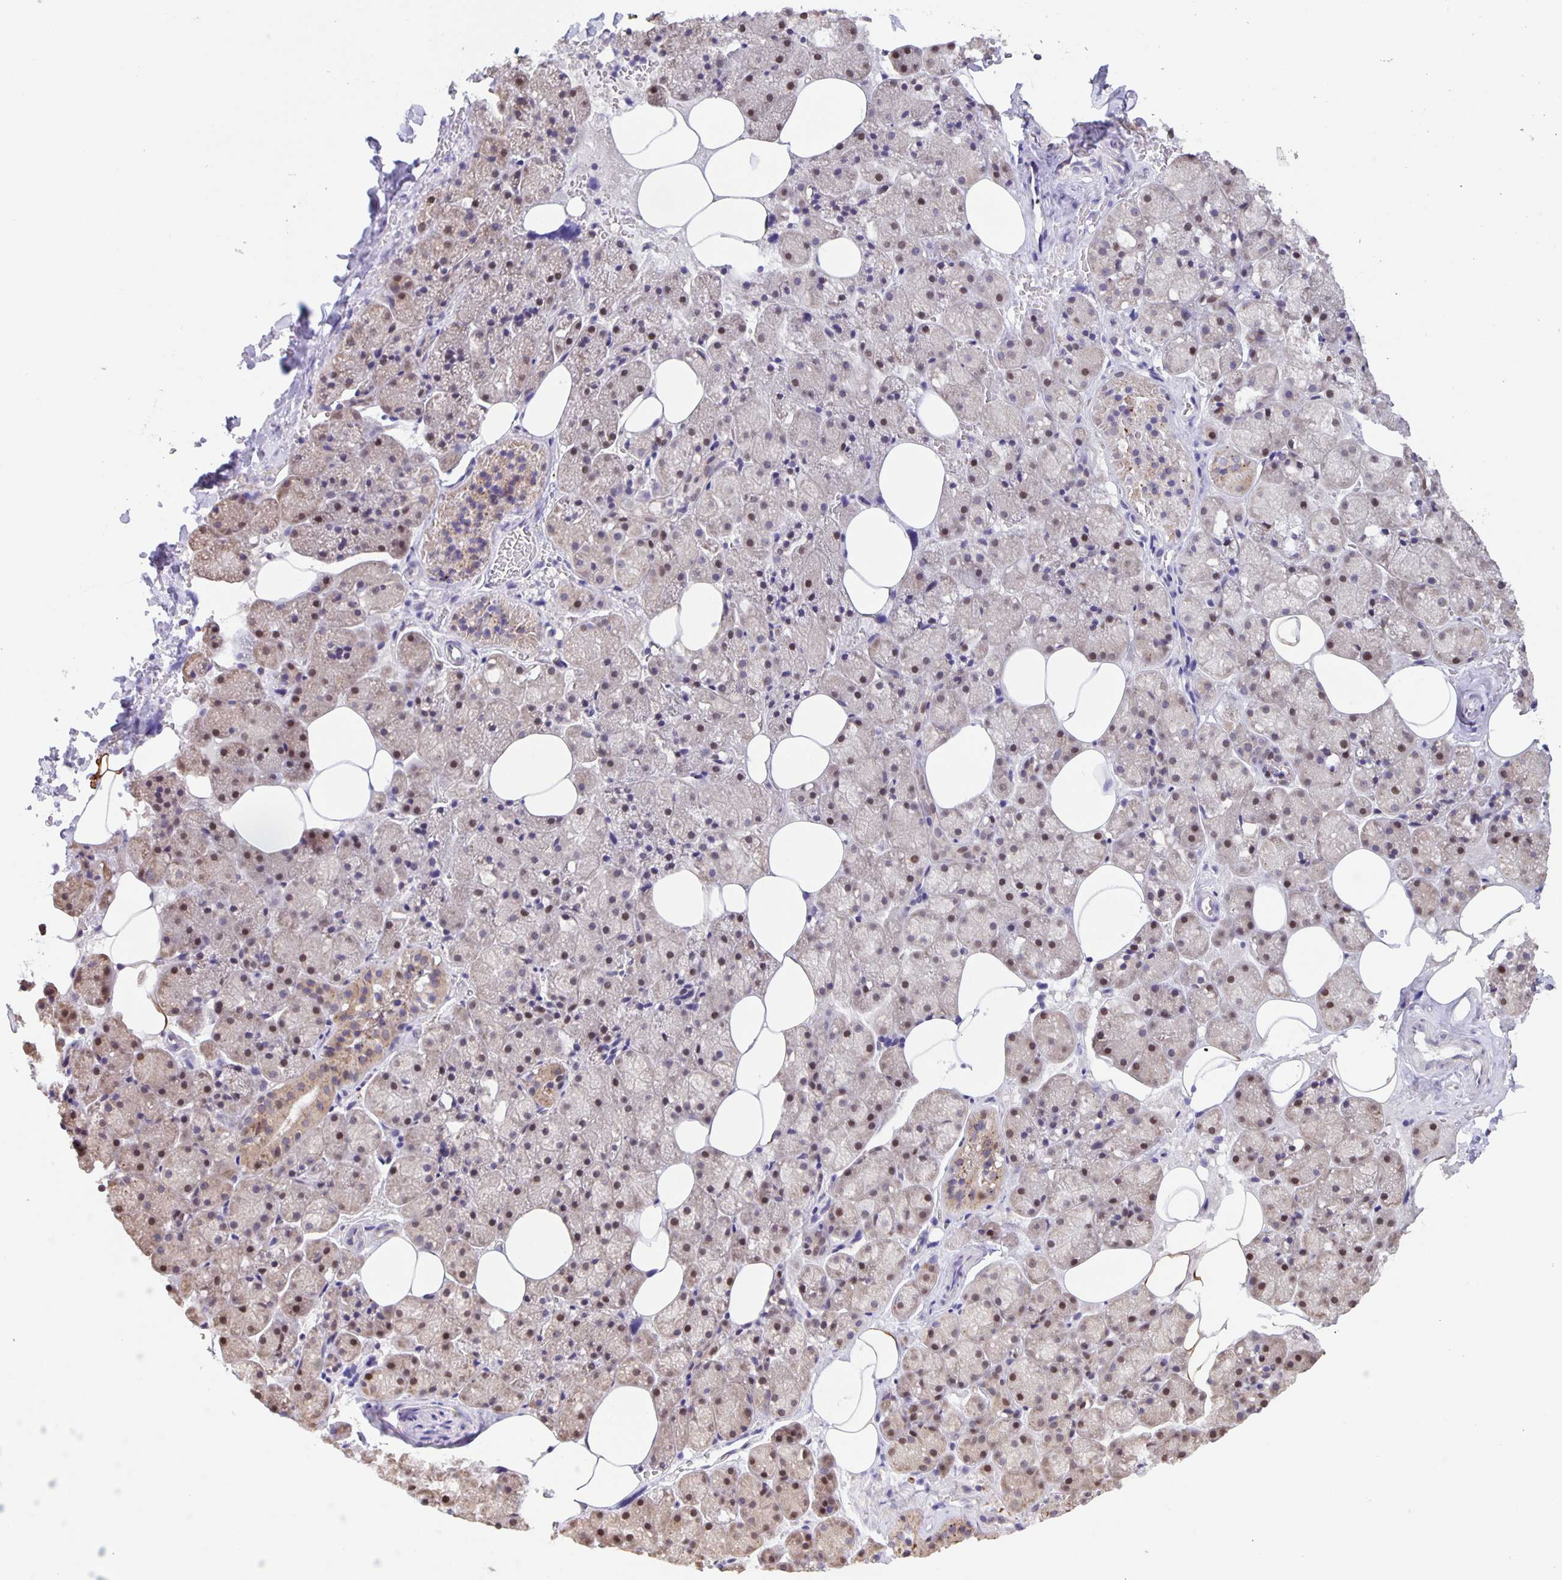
{"staining": {"intensity": "moderate", "quantity": "25%-75%", "location": "cytoplasmic/membranous,nuclear"}, "tissue": "salivary gland", "cell_type": "Glandular cells", "image_type": "normal", "snomed": [{"axis": "morphology", "description": "Normal tissue, NOS"}, {"axis": "topography", "description": "Salivary gland"}, {"axis": "topography", "description": "Peripheral nerve tissue"}], "caption": "An immunohistochemistry micrograph of unremarkable tissue is shown. Protein staining in brown highlights moderate cytoplasmic/membranous,nuclear positivity in salivary gland within glandular cells. The staining was performed using DAB (3,3'-diaminobenzidine), with brown indicating positive protein expression. Nuclei are stained blue with hematoxylin.", "gene": "MAPK12", "patient": {"sex": "male", "age": 38}}